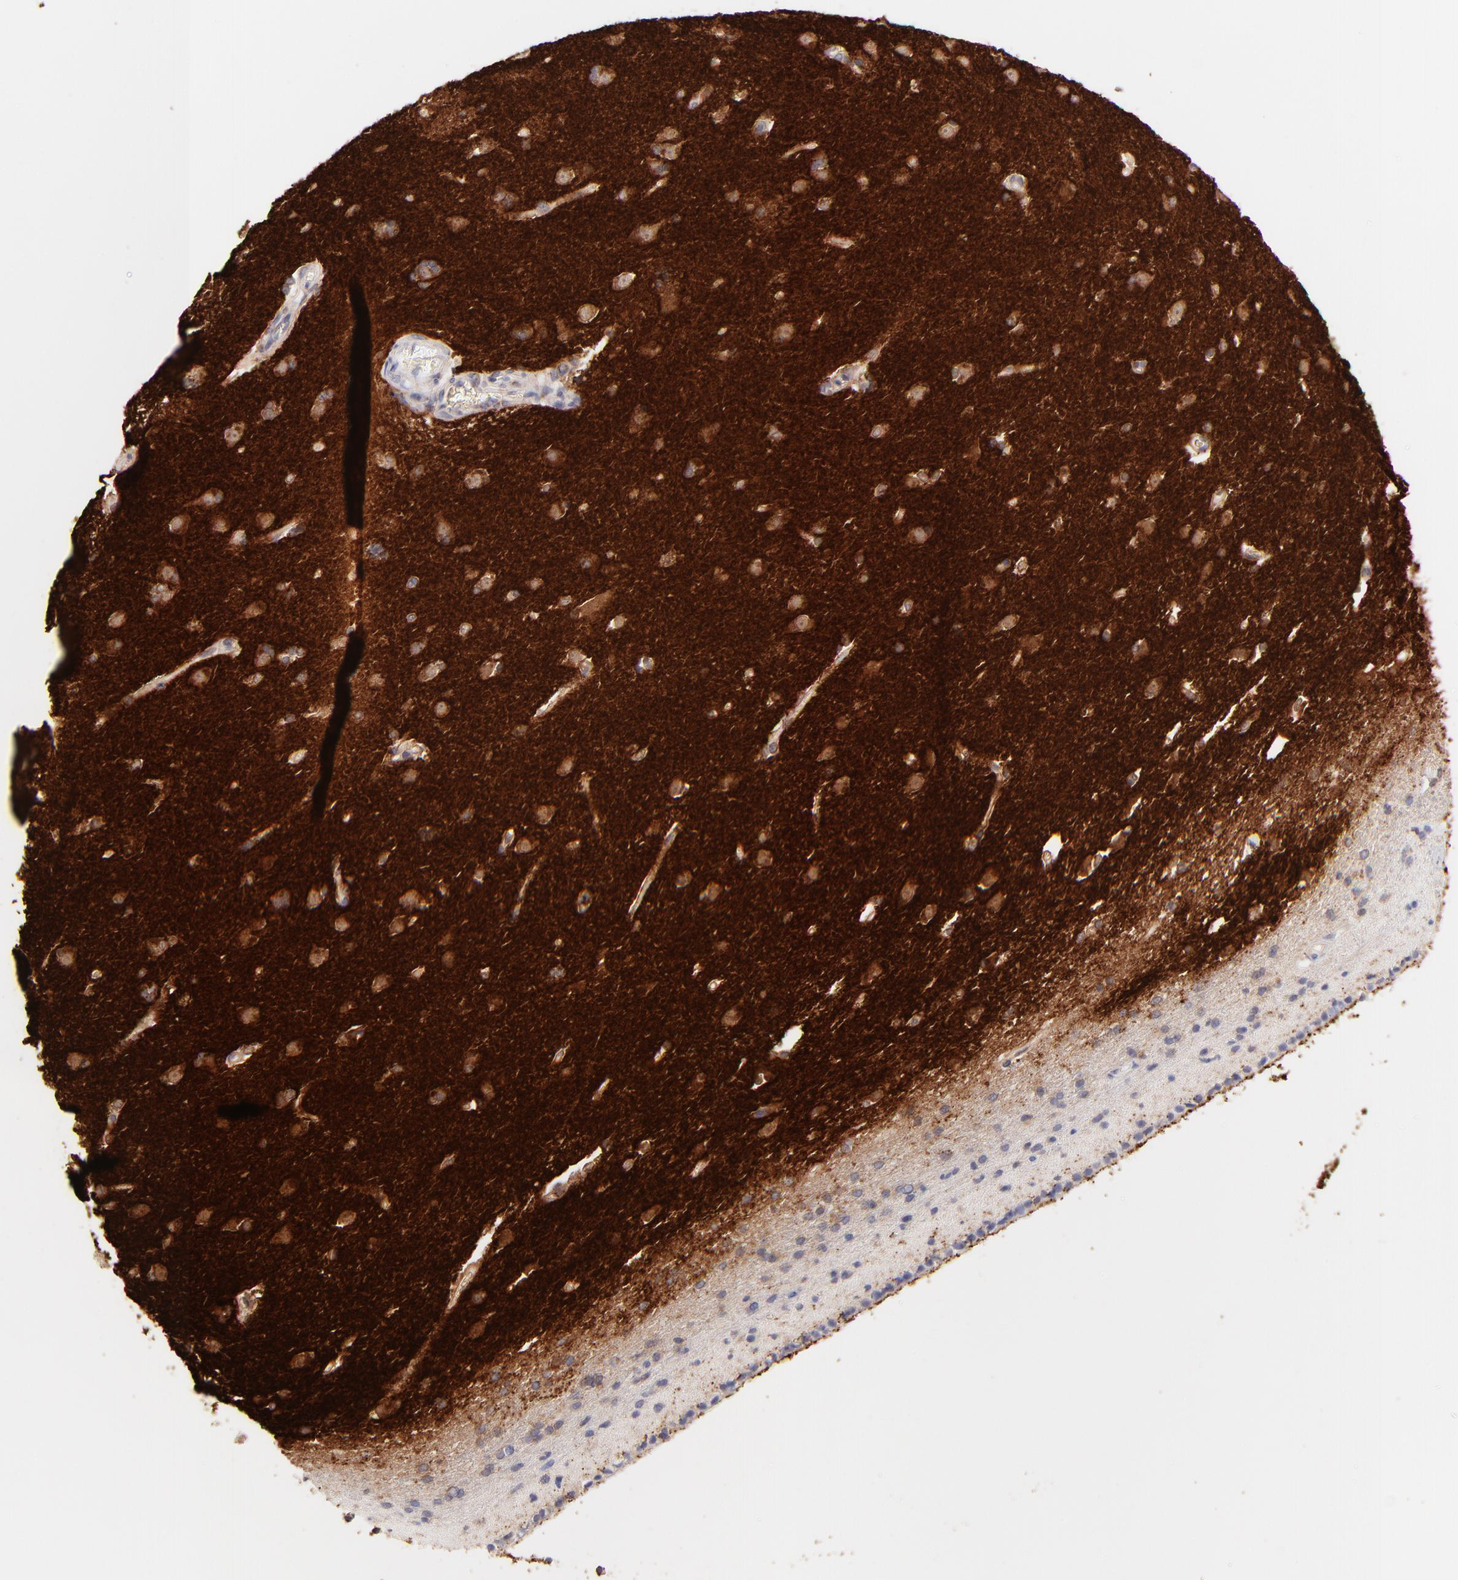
{"staining": {"intensity": "negative", "quantity": "none", "location": "none"}, "tissue": "caudate", "cell_type": "Glial cells", "image_type": "normal", "snomed": [{"axis": "morphology", "description": "Normal tissue, NOS"}, {"axis": "topography", "description": "Lateral ventricle wall"}], "caption": "The histopathology image displays no significant positivity in glial cells of caudate. (DAB immunohistochemistry (IHC), high magnification).", "gene": "RAB3A", "patient": {"sex": "female", "age": 19}}